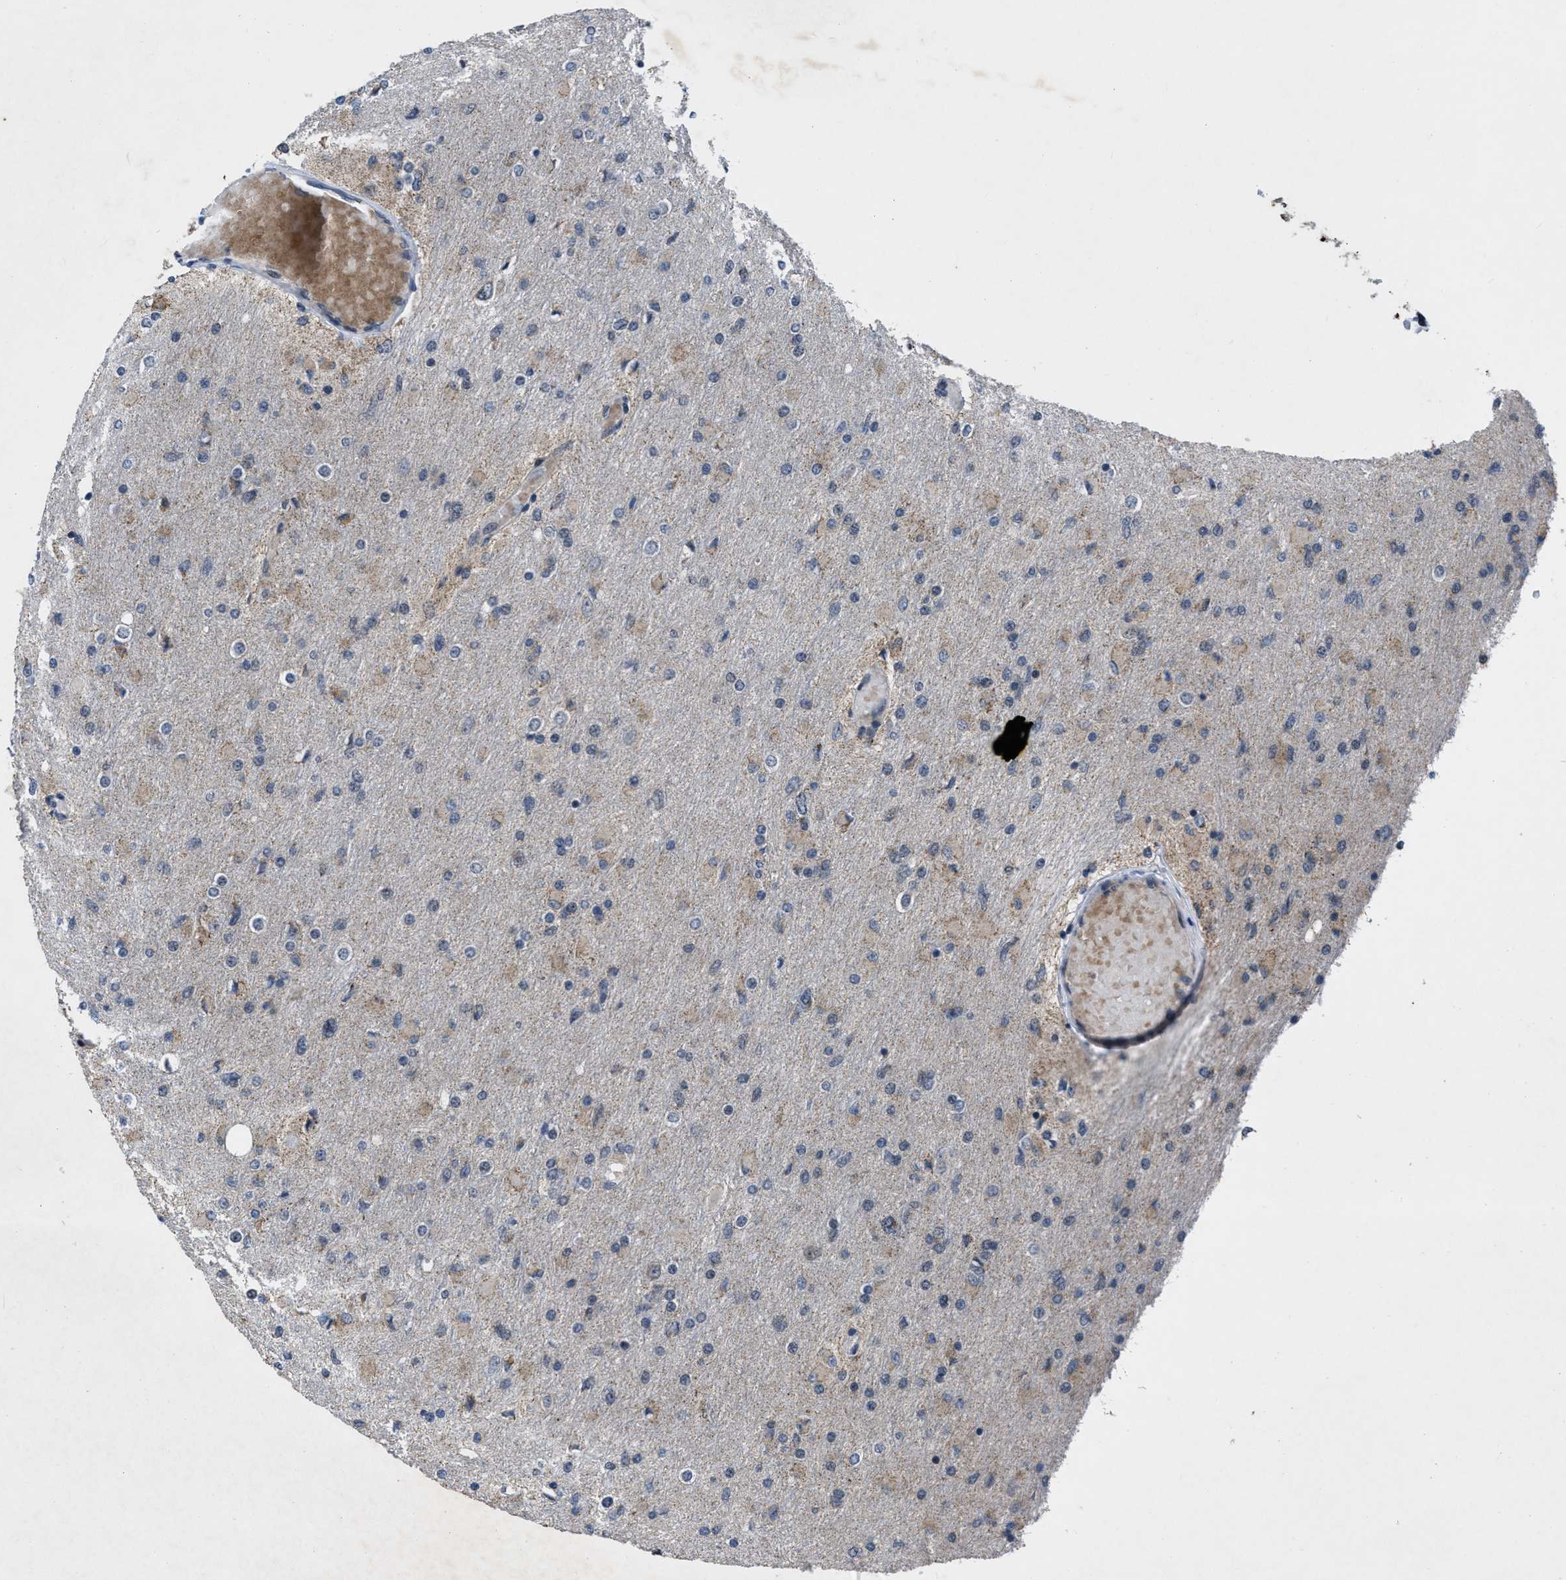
{"staining": {"intensity": "weak", "quantity": "<25%", "location": "cytoplasmic/membranous"}, "tissue": "glioma", "cell_type": "Tumor cells", "image_type": "cancer", "snomed": [{"axis": "morphology", "description": "Glioma, malignant, High grade"}, {"axis": "topography", "description": "Cerebral cortex"}], "caption": "Immunohistochemistry histopathology image of human glioma stained for a protein (brown), which demonstrates no positivity in tumor cells.", "gene": "ZNHIT1", "patient": {"sex": "female", "age": 36}}